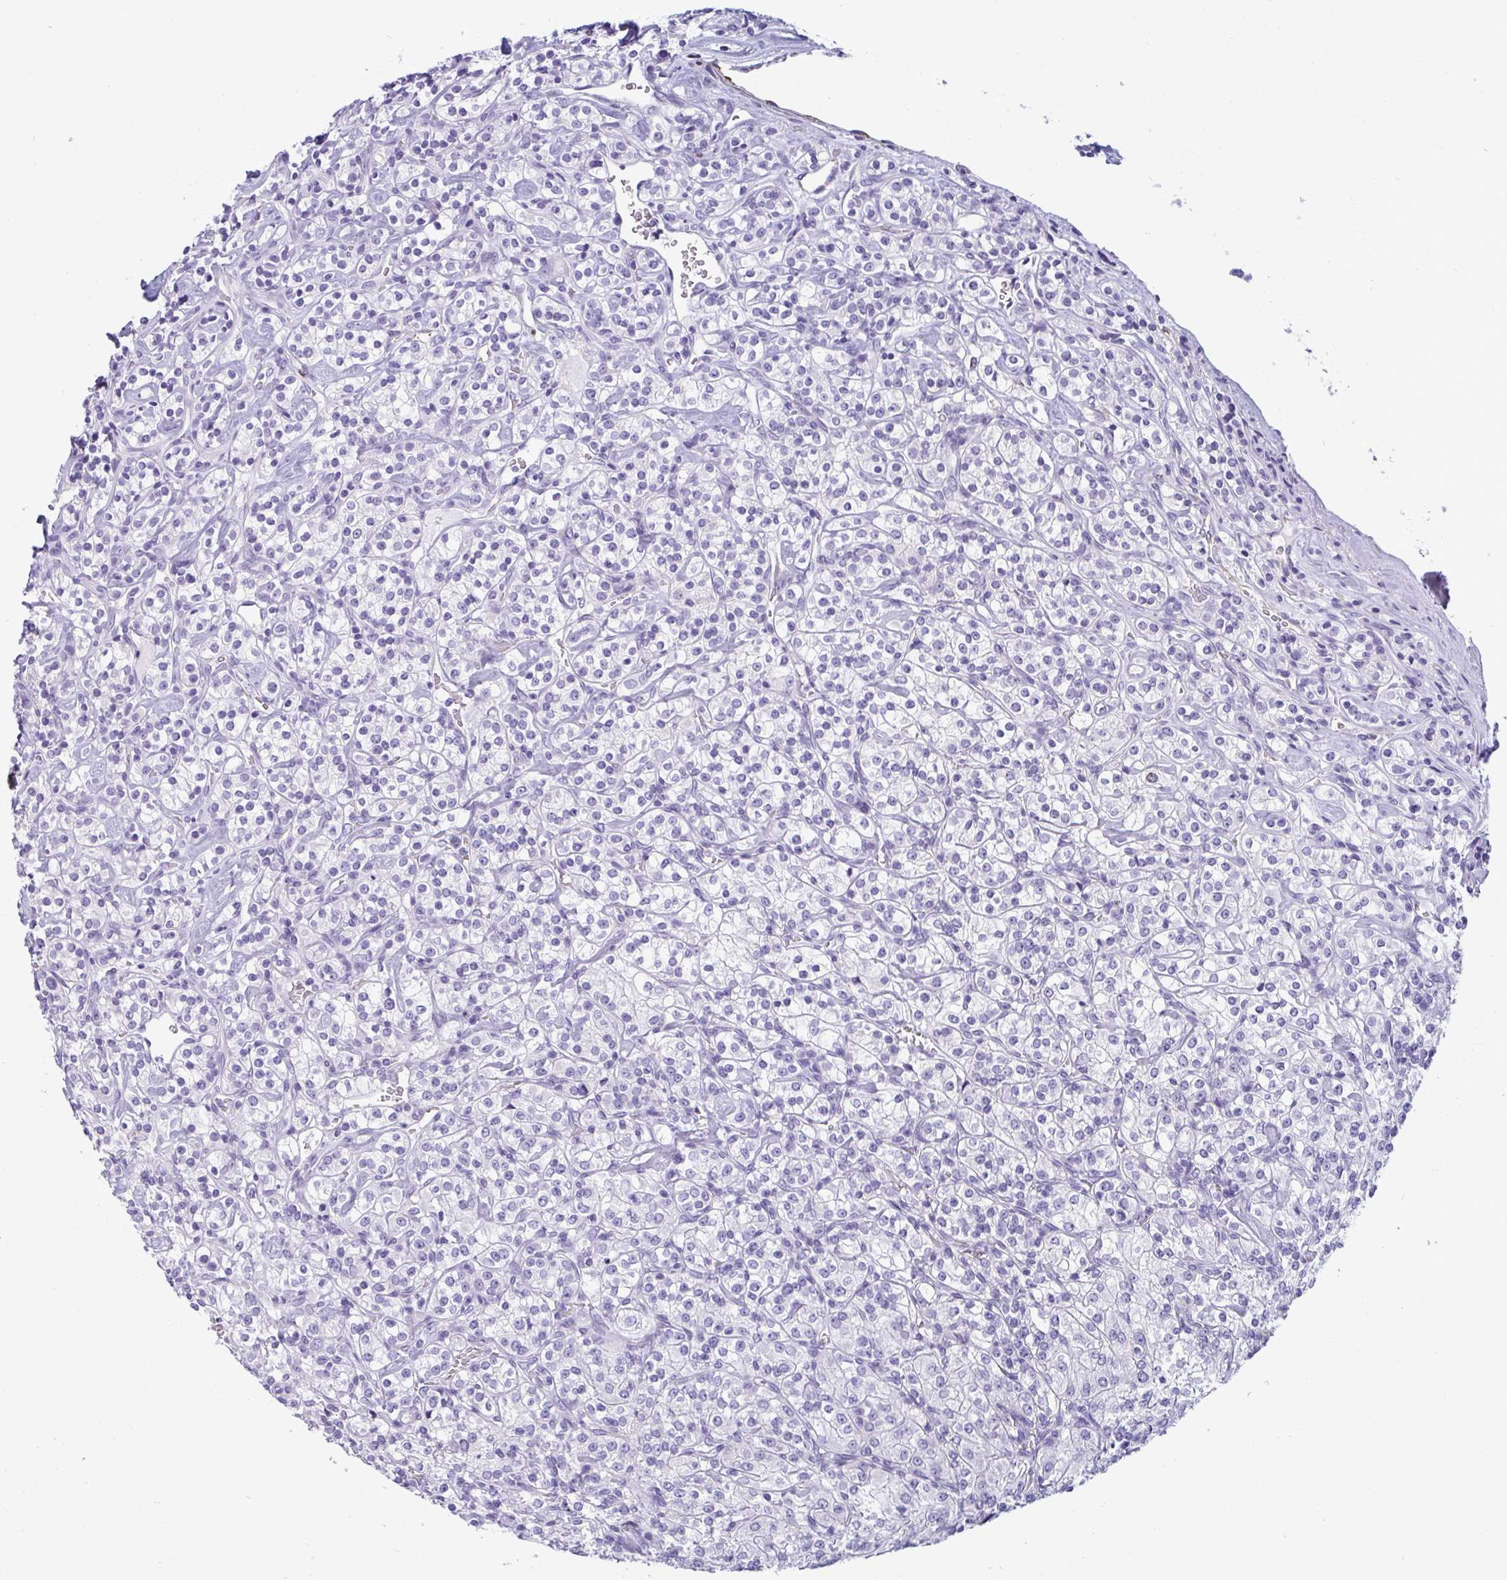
{"staining": {"intensity": "negative", "quantity": "none", "location": "none"}, "tissue": "renal cancer", "cell_type": "Tumor cells", "image_type": "cancer", "snomed": [{"axis": "morphology", "description": "Adenocarcinoma, NOS"}, {"axis": "topography", "description": "Kidney"}], "caption": "An IHC photomicrograph of renal adenocarcinoma is shown. There is no staining in tumor cells of renal adenocarcinoma.", "gene": "SUZ12", "patient": {"sex": "male", "age": 77}}